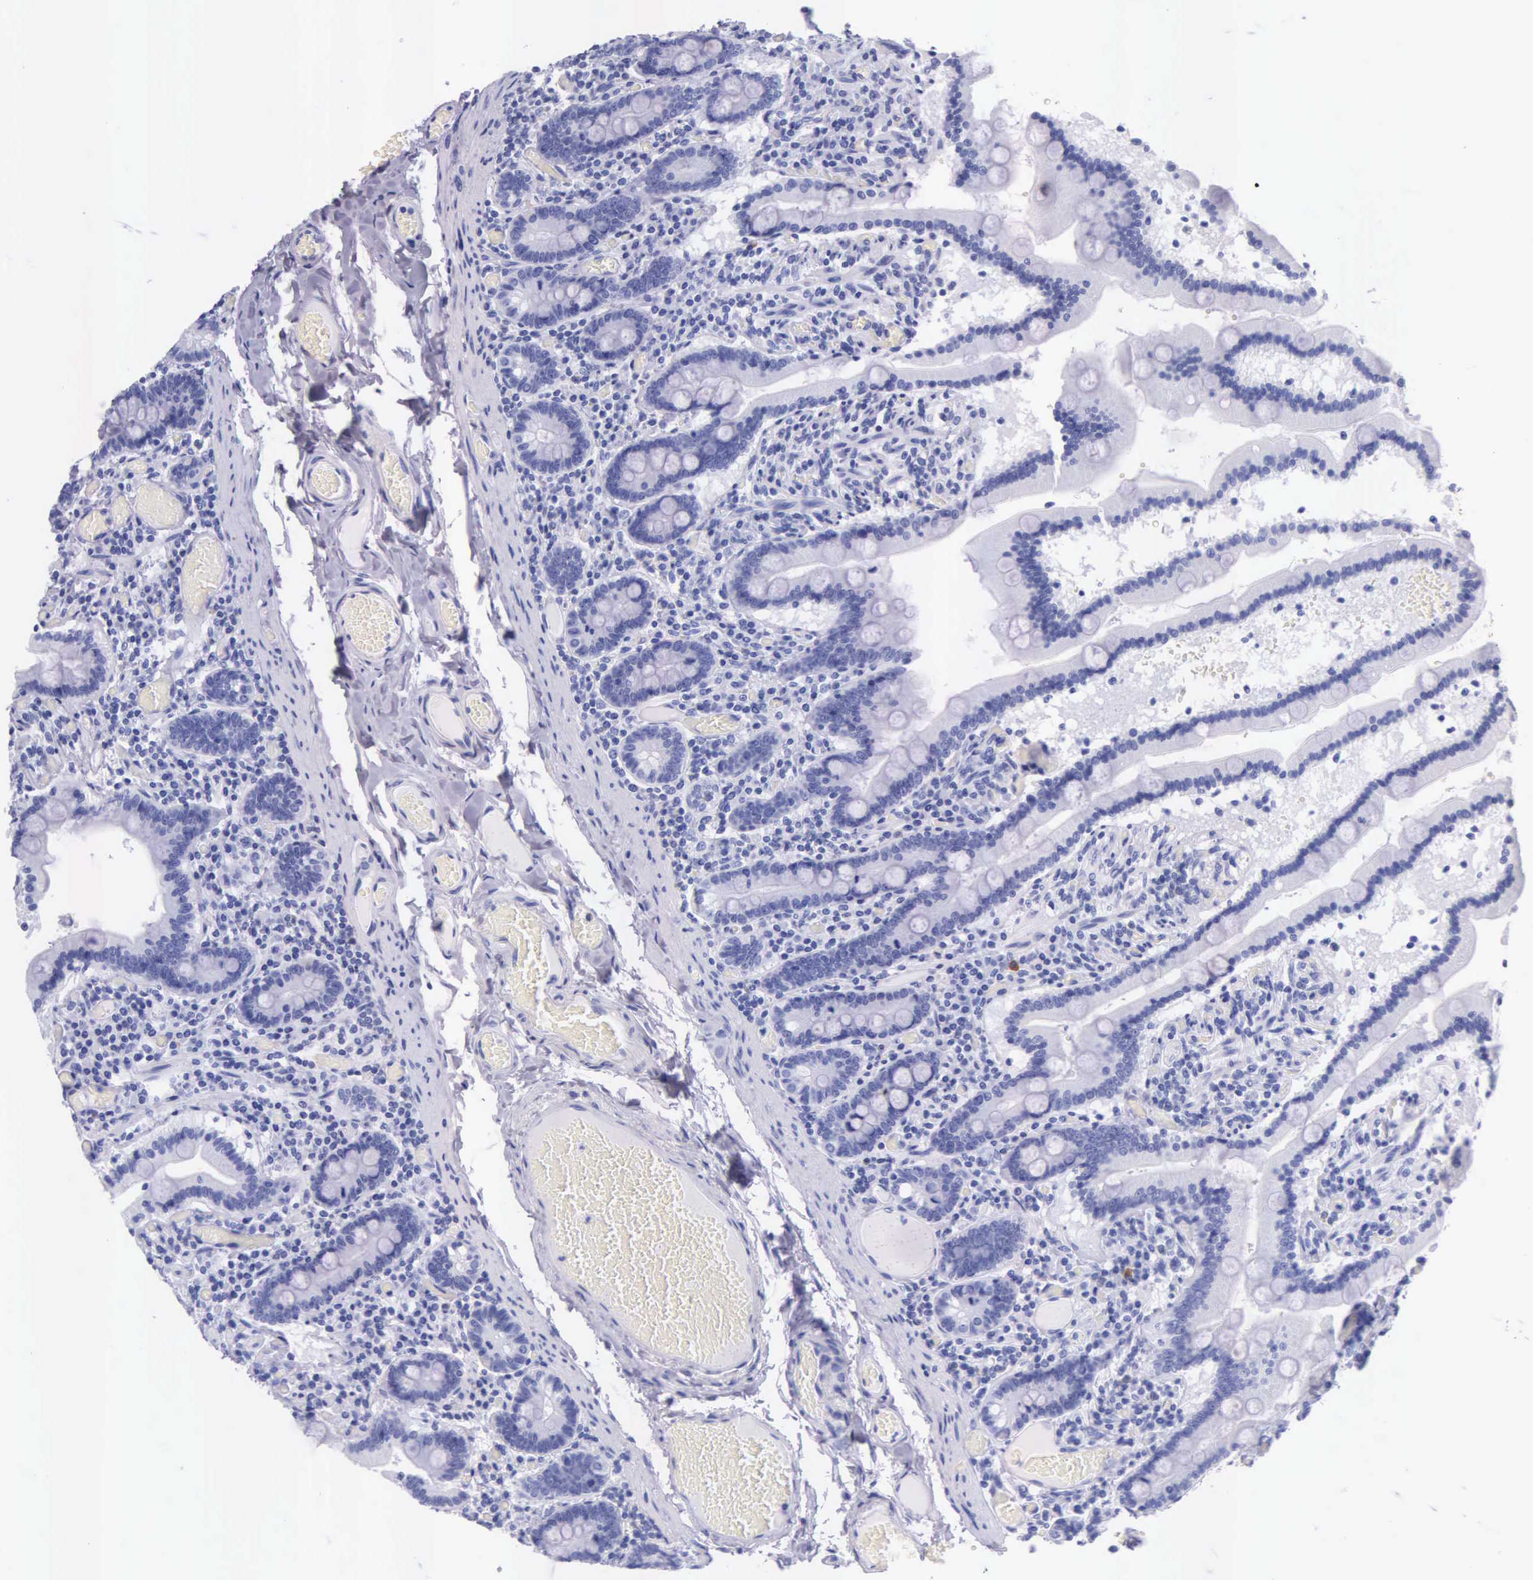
{"staining": {"intensity": "negative", "quantity": "none", "location": "none"}, "tissue": "small intestine", "cell_type": "Glandular cells", "image_type": "normal", "snomed": [{"axis": "morphology", "description": "Normal tissue, NOS"}, {"axis": "topography", "description": "Small intestine"}], "caption": "IHC of unremarkable small intestine reveals no staining in glandular cells.", "gene": "KLK2", "patient": {"sex": "male", "age": 59}}